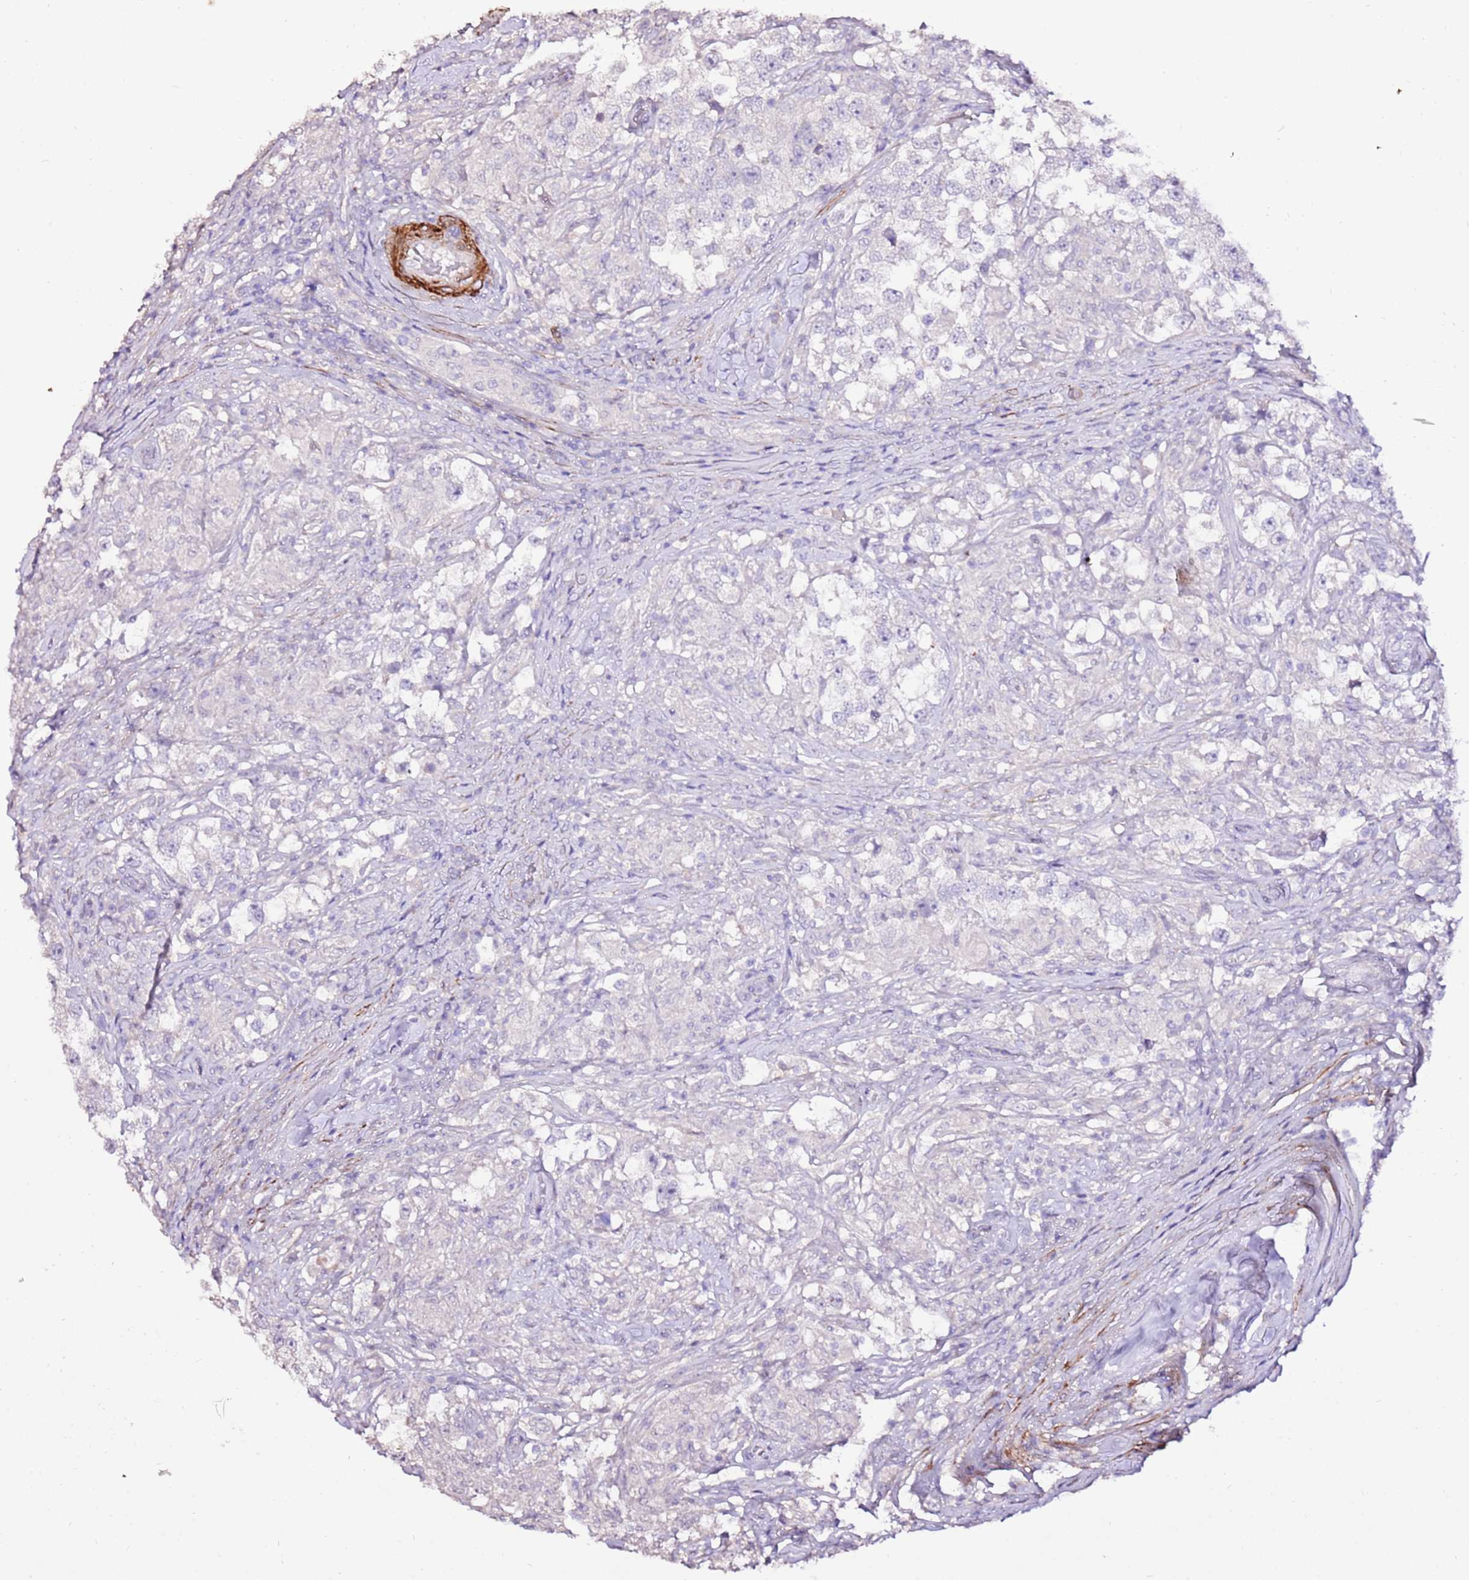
{"staining": {"intensity": "negative", "quantity": "none", "location": "none"}, "tissue": "testis cancer", "cell_type": "Tumor cells", "image_type": "cancer", "snomed": [{"axis": "morphology", "description": "Seminoma, NOS"}, {"axis": "topography", "description": "Testis"}], "caption": "A photomicrograph of testis seminoma stained for a protein shows no brown staining in tumor cells. Brightfield microscopy of immunohistochemistry (IHC) stained with DAB (3,3'-diaminobenzidine) (brown) and hematoxylin (blue), captured at high magnification.", "gene": "ART5", "patient": {"sex": "male", "age": 46}}